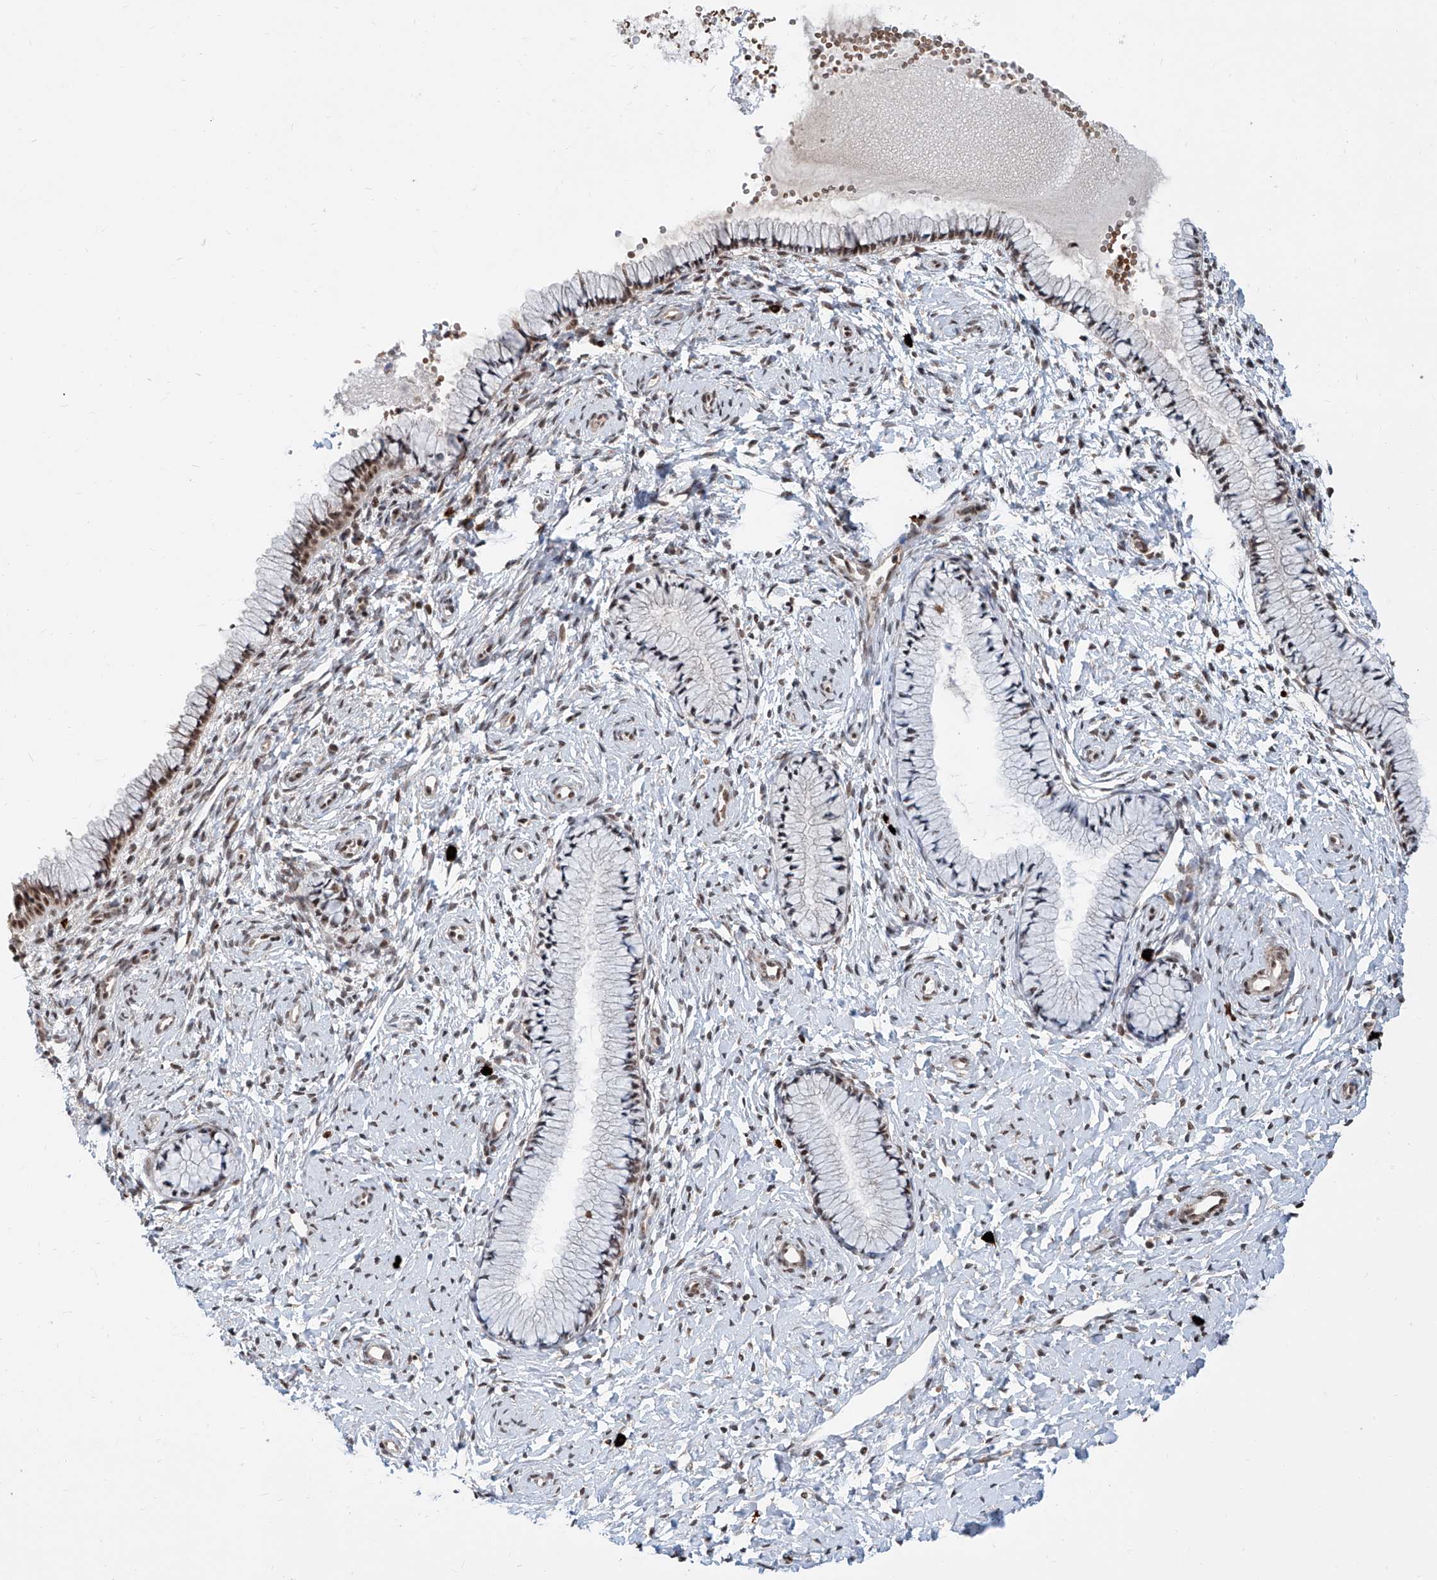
{"staining": {"intensity": "moderate", "quantity": "<25%", "location": "cytoplasmic/membranous,nuclear"}, "tissue": "cervix", "cell_type": "Glandular cells", "image_type": "normal", "snomed": [{"axis": "morphology", "description": "Normal tissue, NOS"}, {"axis": "topography", "description": "Cervix"}], "caption": "This image displays normal cervix stained with immunohistochemistry to label a protein in brown. The cytoplasmic/membranous,nuclear of glandular cells show moderate positivity for the protein. Nuclei are counter-stained blue.", "gene": "SDE2", "patient": {"sex": "female", "age": 33}}